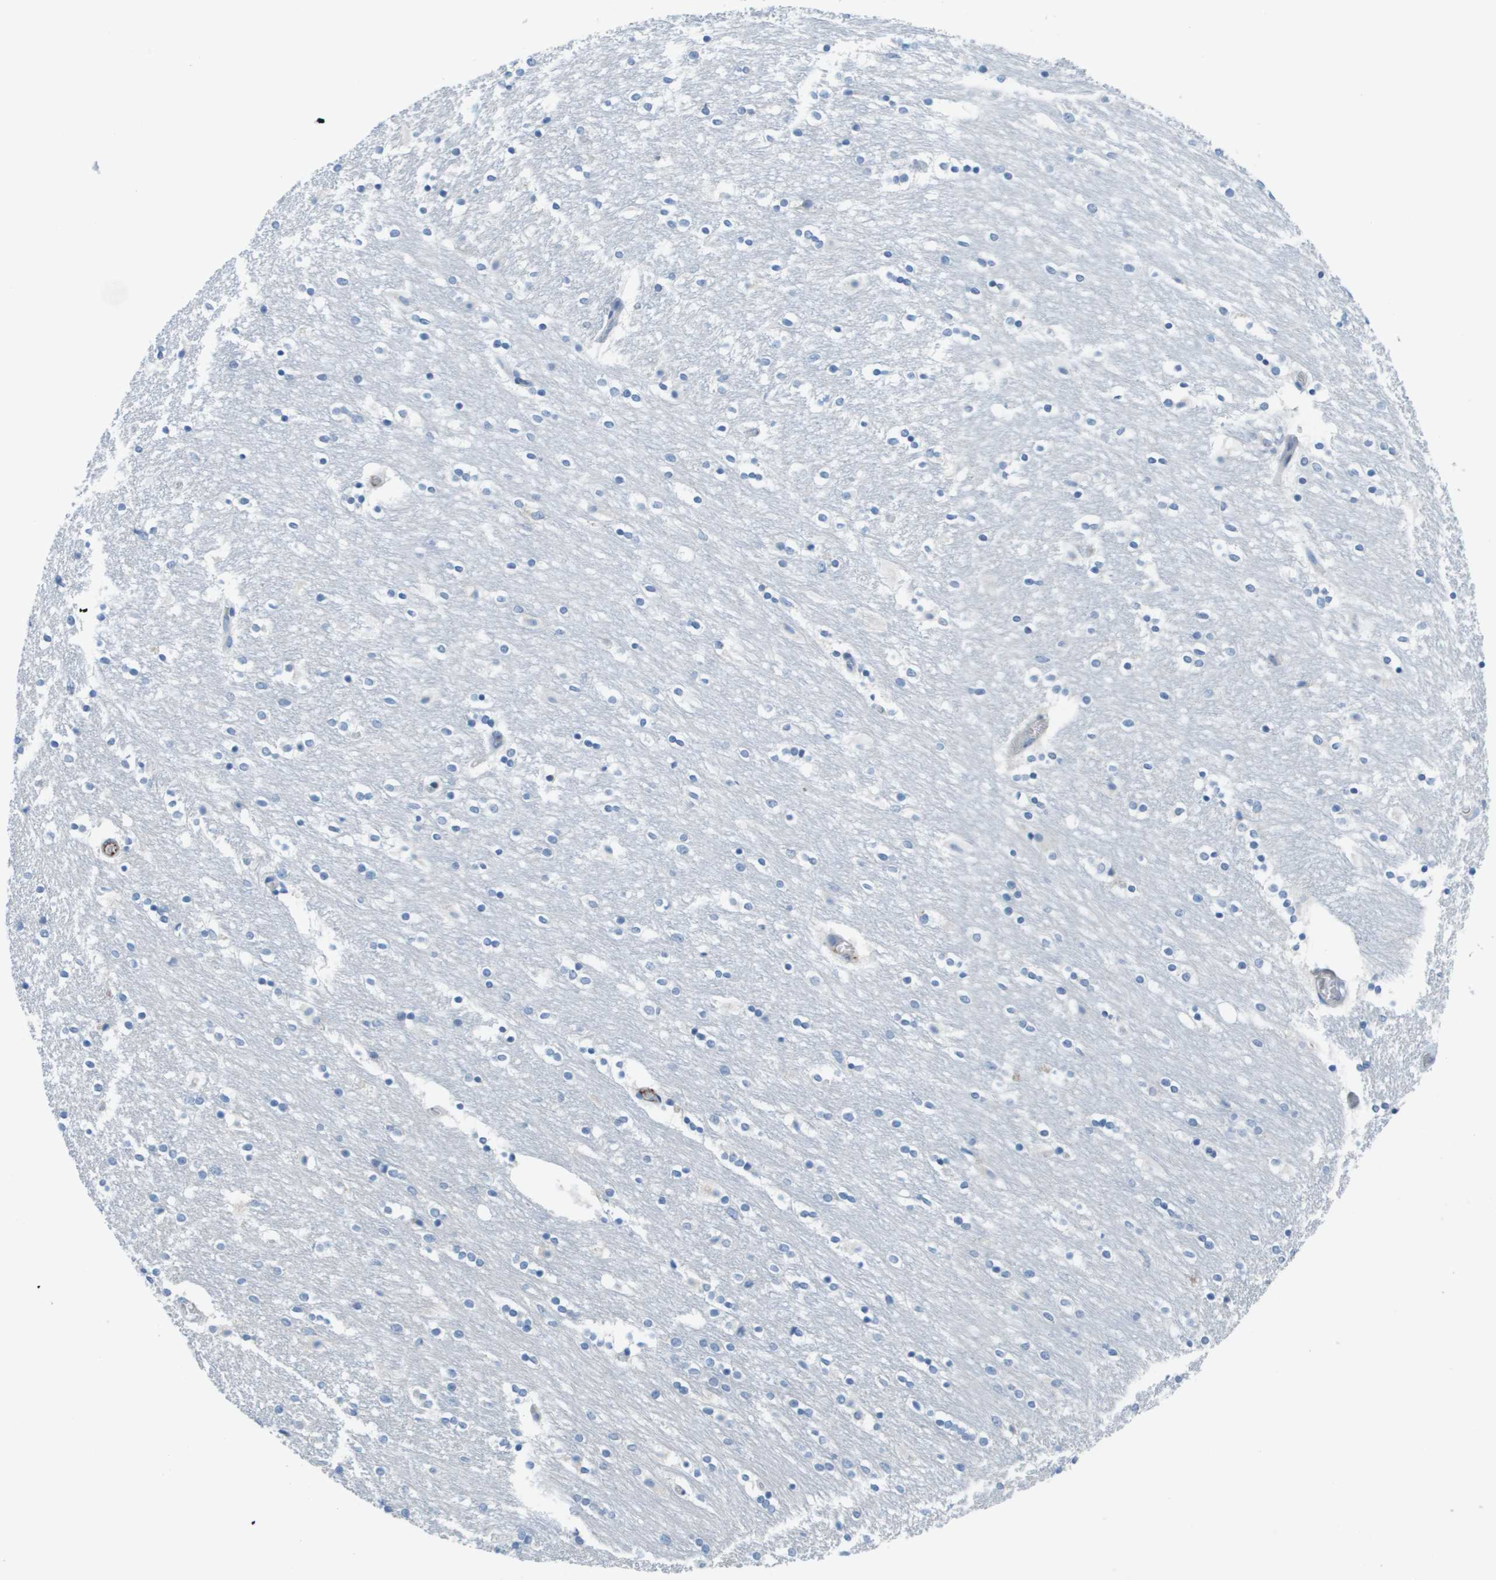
{"staining": {"intensity": "weak", "quantity": "<25%", "location": "cytoplasmic/membranous"}, "tissue": "caudate", "cell_type": "Glial cells", "image_type": "normal", "snomed": [{"axis": "morphology", "description": "Normal tissue, NOS"}, {"axis": "topography", "description": "Lateral ventricle wall"}], "caption": "Immunohistochemical staining of unremarkable caudate reveals no significant staining in glial cells. (DAB (3,3'-diaminobenzidine) IHC with hematoxylin counter stain).", "gene": "ZBTB43", "patient": {"sex": "female", "age": 54}}